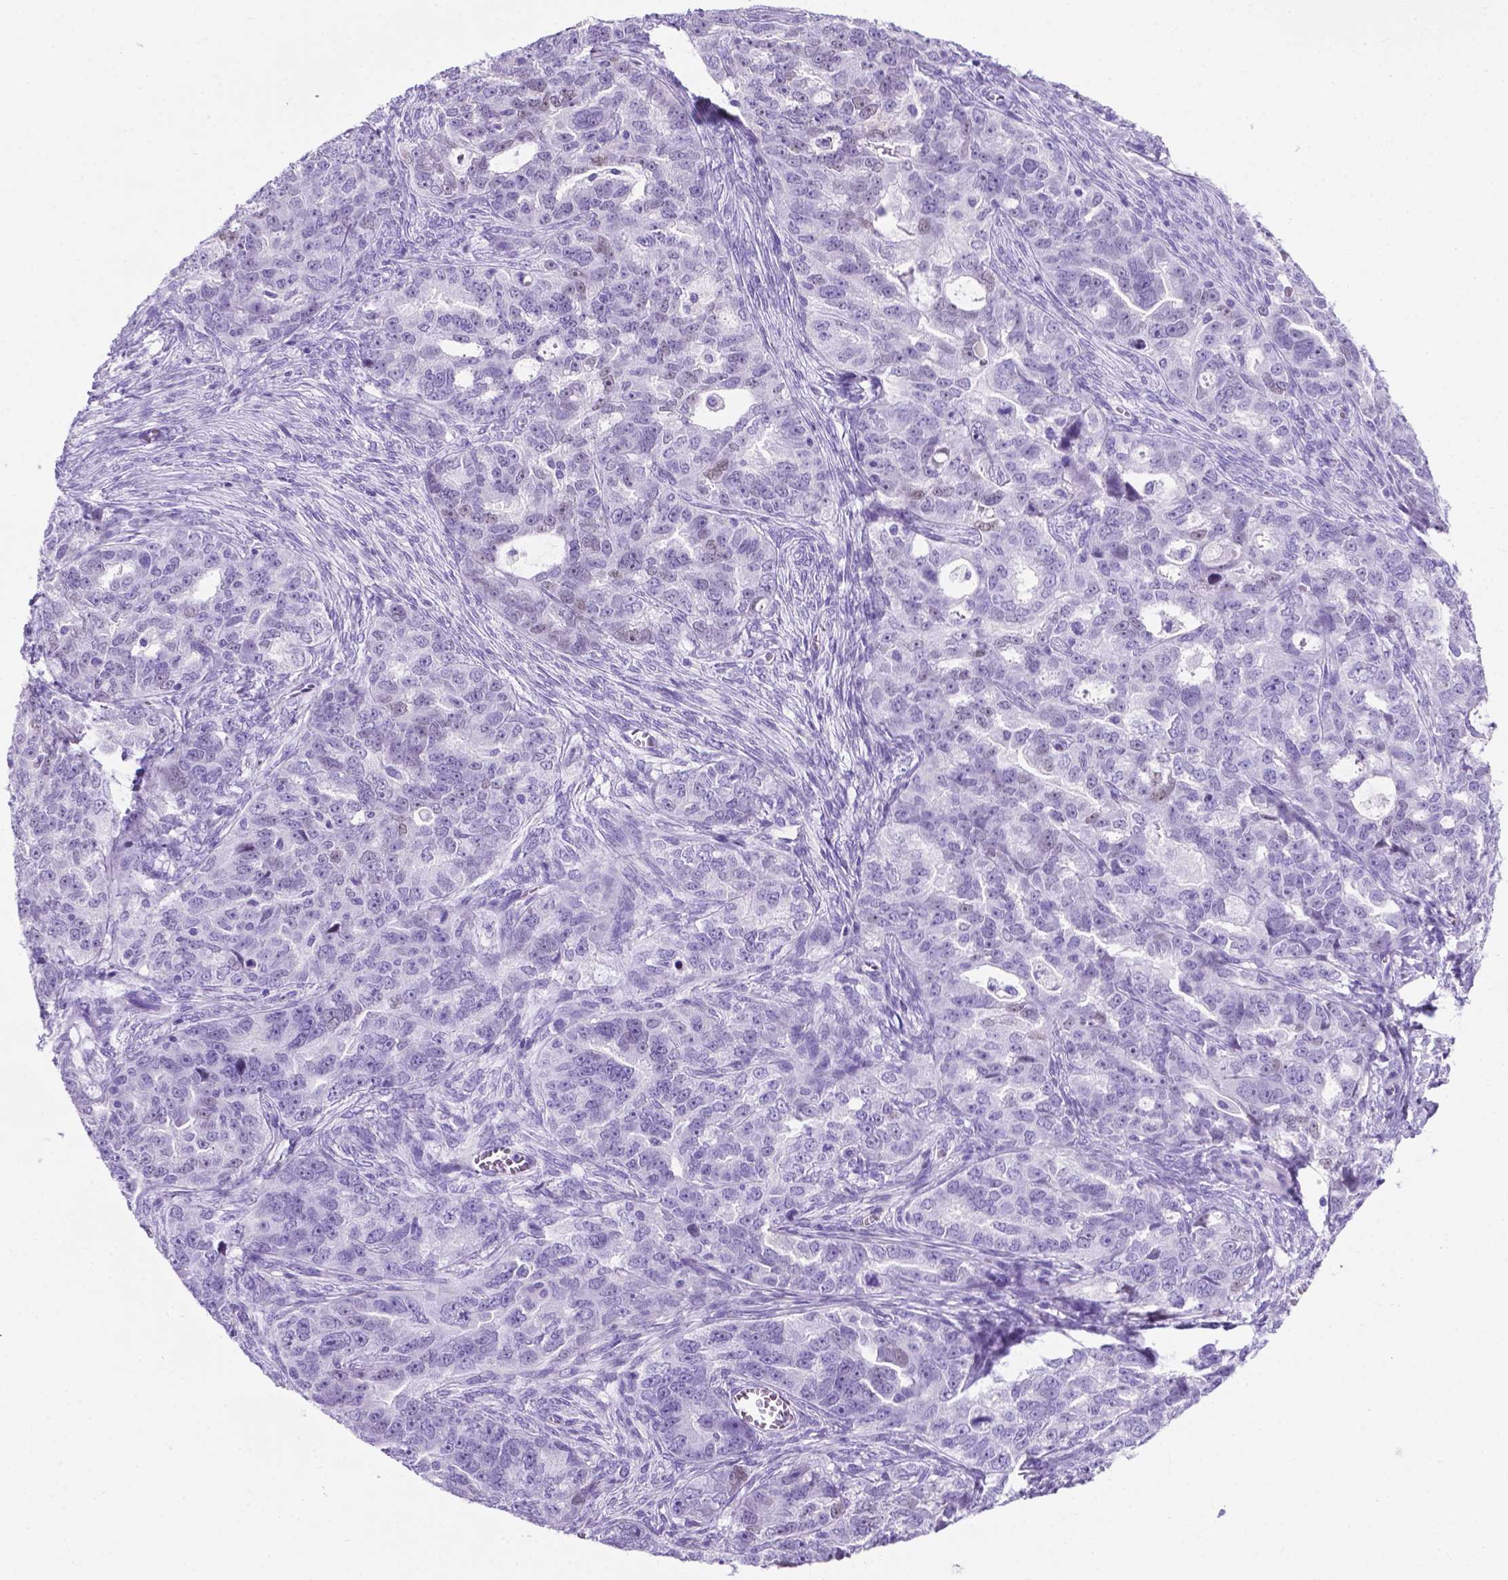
{"staining": {"intensity": "negative", "quantity": "none", "location": "none"}, "tissue": "ovarian cancer", "cell_type": "Tumor cells", "image_type": "cancer", "snomed": [{"axis": "morphology", "description": "Cystadenocarcinoma, serous, NOS"}, {"axis": "topography", "description": "Ovary"}], "caption": "IHC image of neoplastic tissue: ovarian cancer stained with DAB (3,3'-diaminobenzidine) exhibits no significant protein expression in tumor cells.", "gene": "C17orf107", "patient": {"sex": "female", "age": 51}}